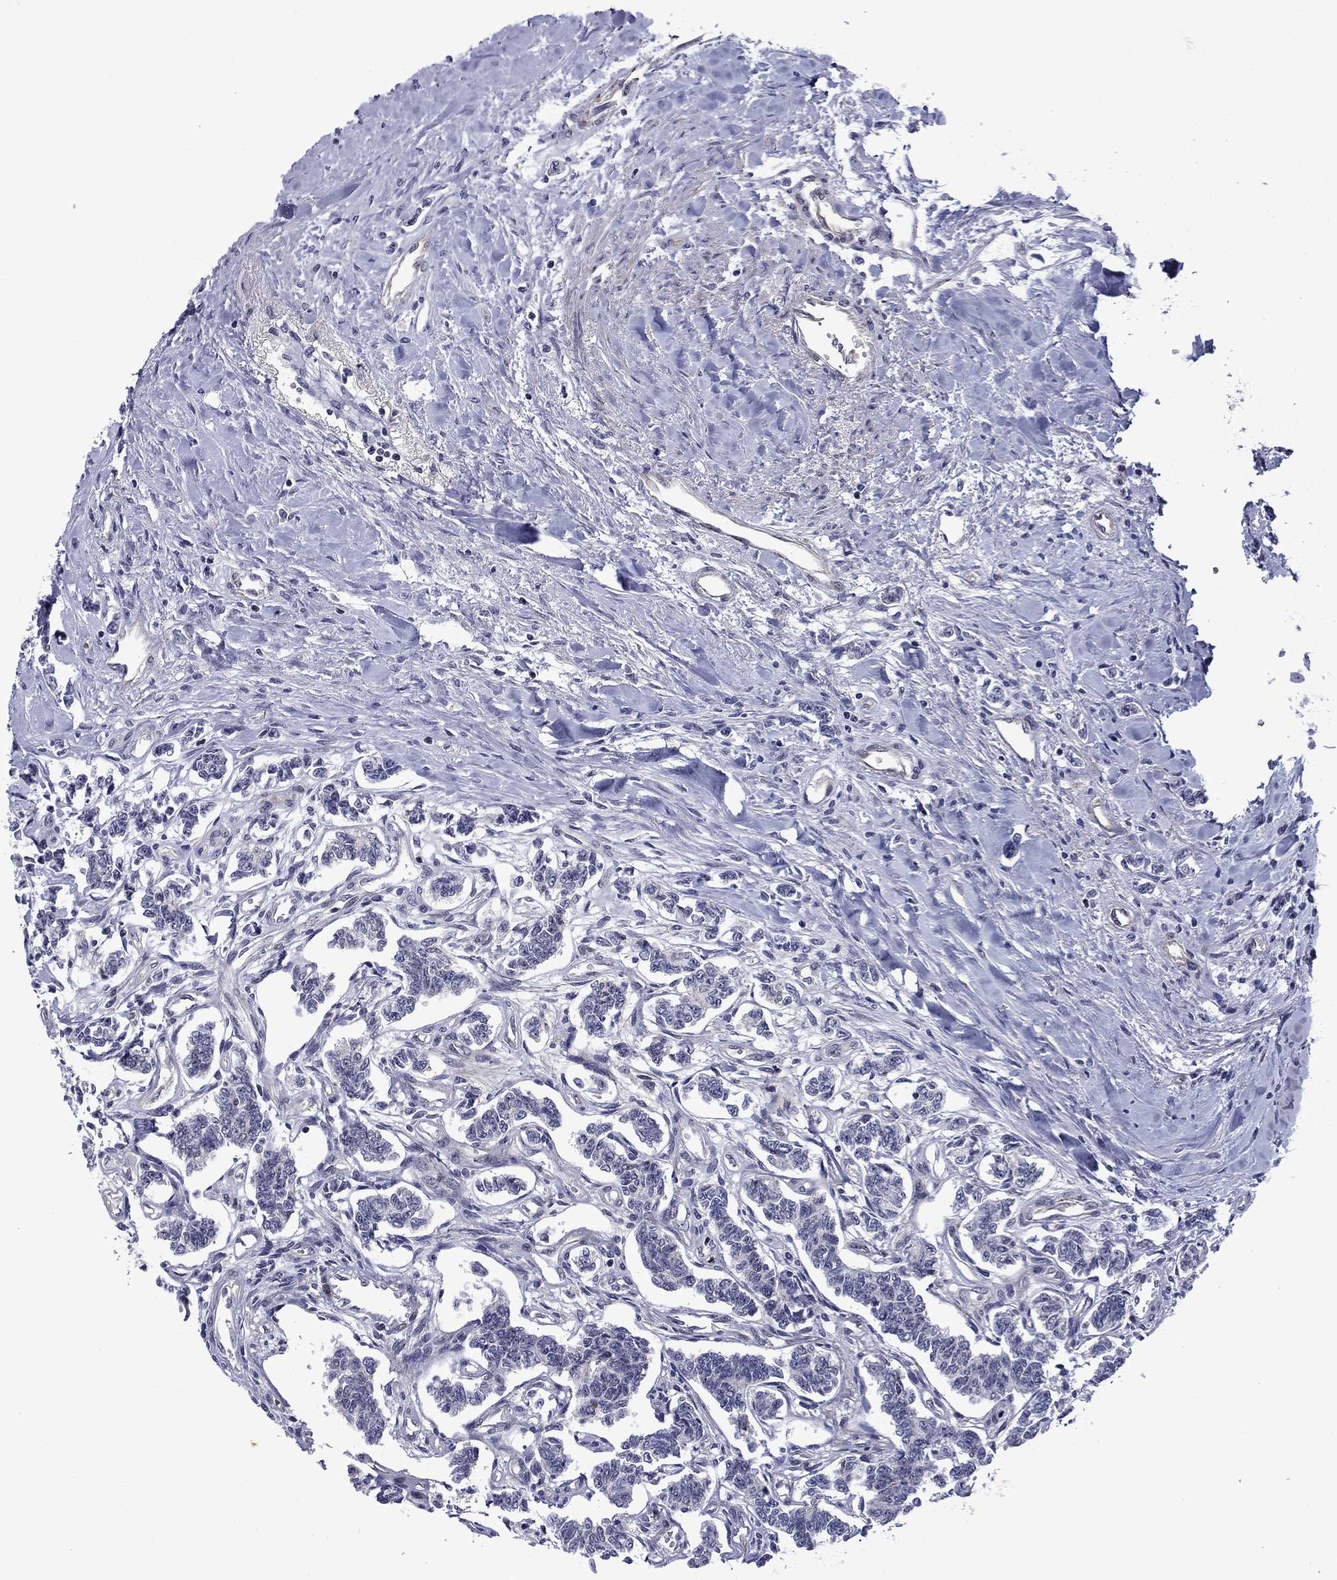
{"staining": {"intensity": "negative", "quantity": "none", "location": "none"}, "tissue": "carcinoid", "cell_type": "Tumor cells", "image_type": "cancer", "snomed": [{"axis": "morphology", "description": "Carcinoid, malignant, NOS"}, {"axis": "topography", "description": "Kidney"}], "caption": "Tumor cells are negative for brown protein staining in malignant carcinoid.", "gene": "SURF2", "patient": {"sex": "female", "age": 41}}